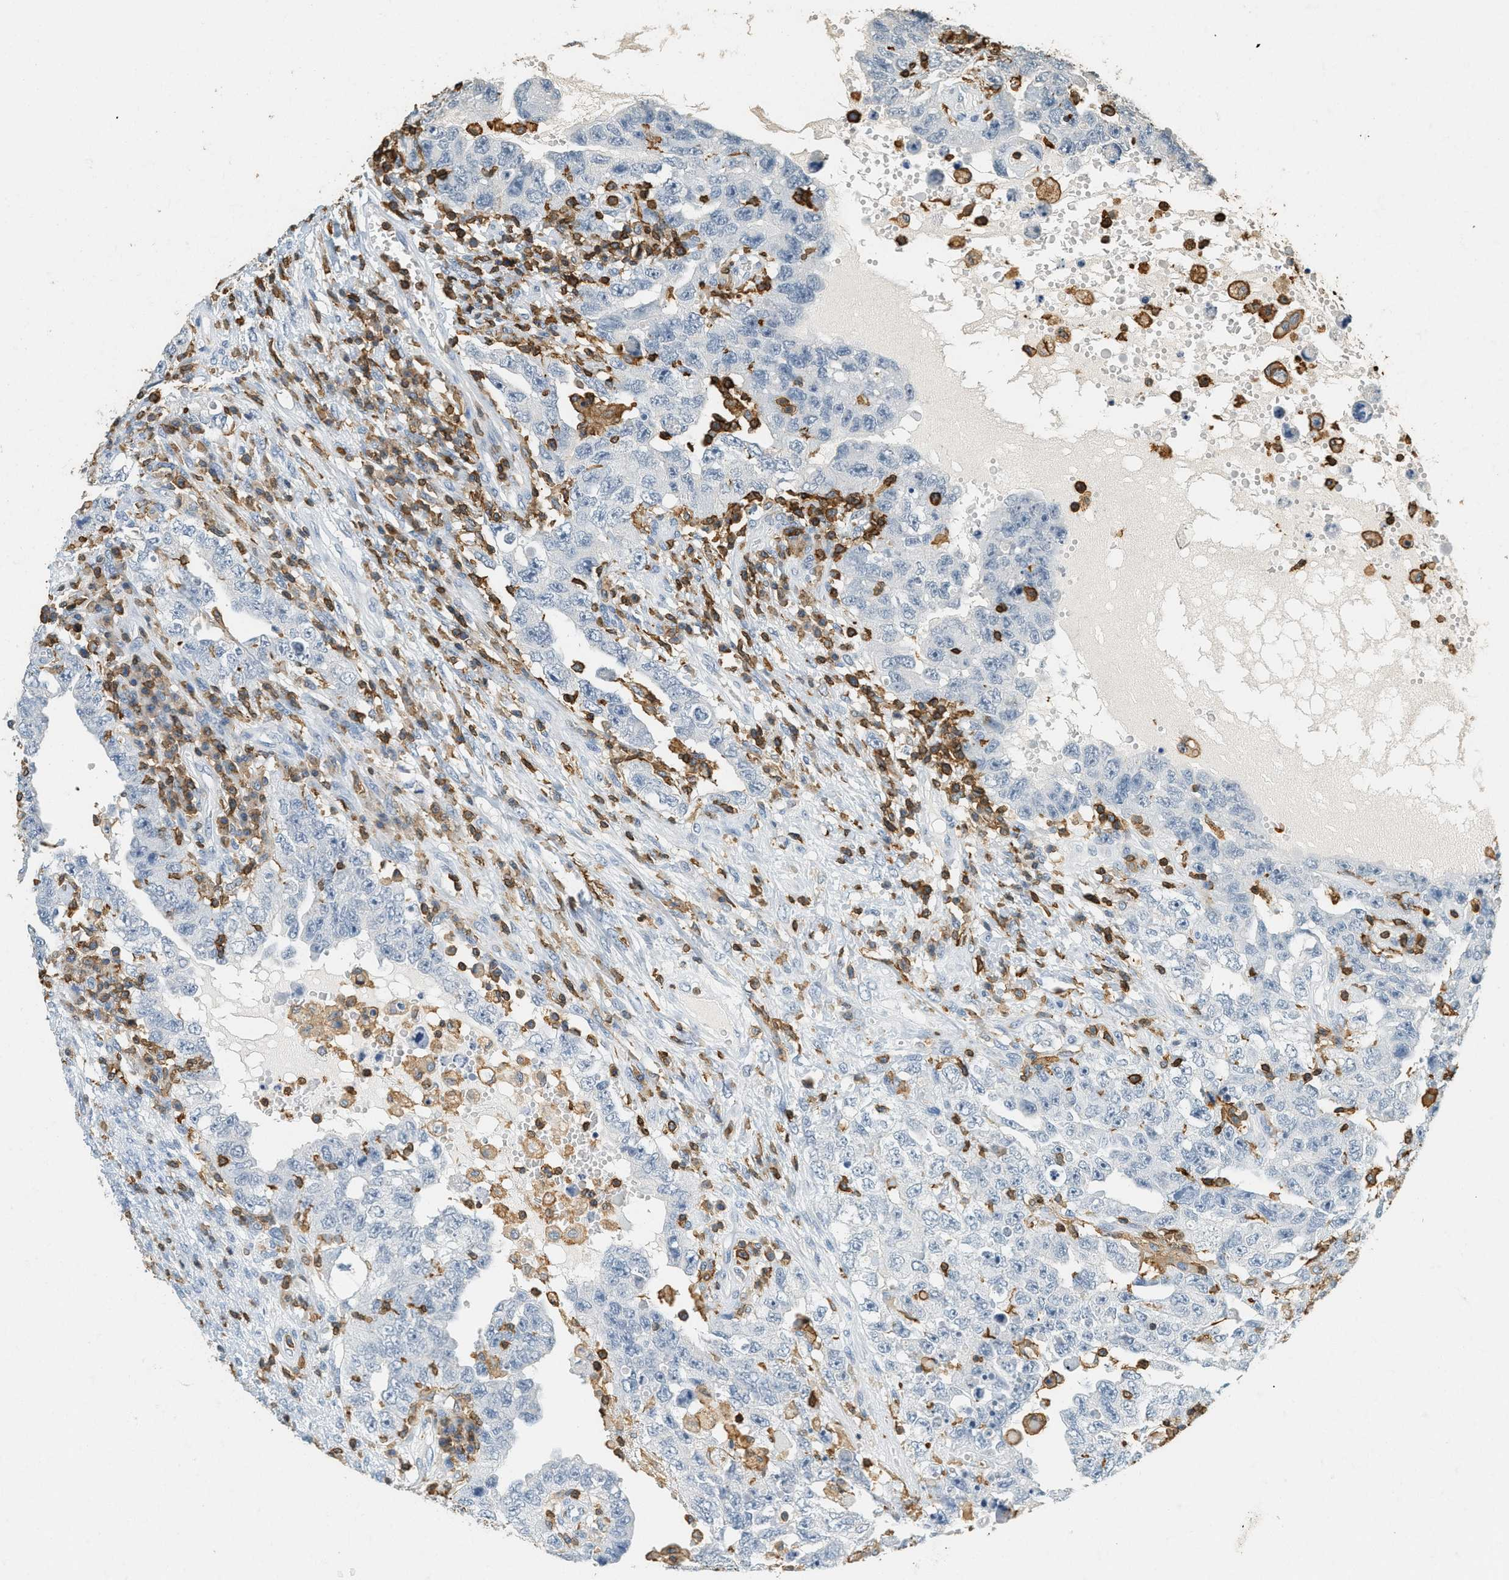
{"staining": {"intensity": "negative", "quantity": "none", "location": "none"}, "tissue": "testis cancer", "cell_type": "Tumor cells", "image_type": "cancer", "snomed": [{"axis": "morphology", "description": "Carcinoma, Embryonal, NOS"}, {"axis": "topography", "description": "Testis"}], "caption": "A photomicrograph of human embryonal carcinoma (testis) is negative for staining in tumor cells. The staining was performed using DAB to visualize the protein expression in brown, while the nuclei were stained in blue with hematoxylin (Magnification: 20x).", "gene": "LSP1", "patient": {"sex": "male", "age": 26}}